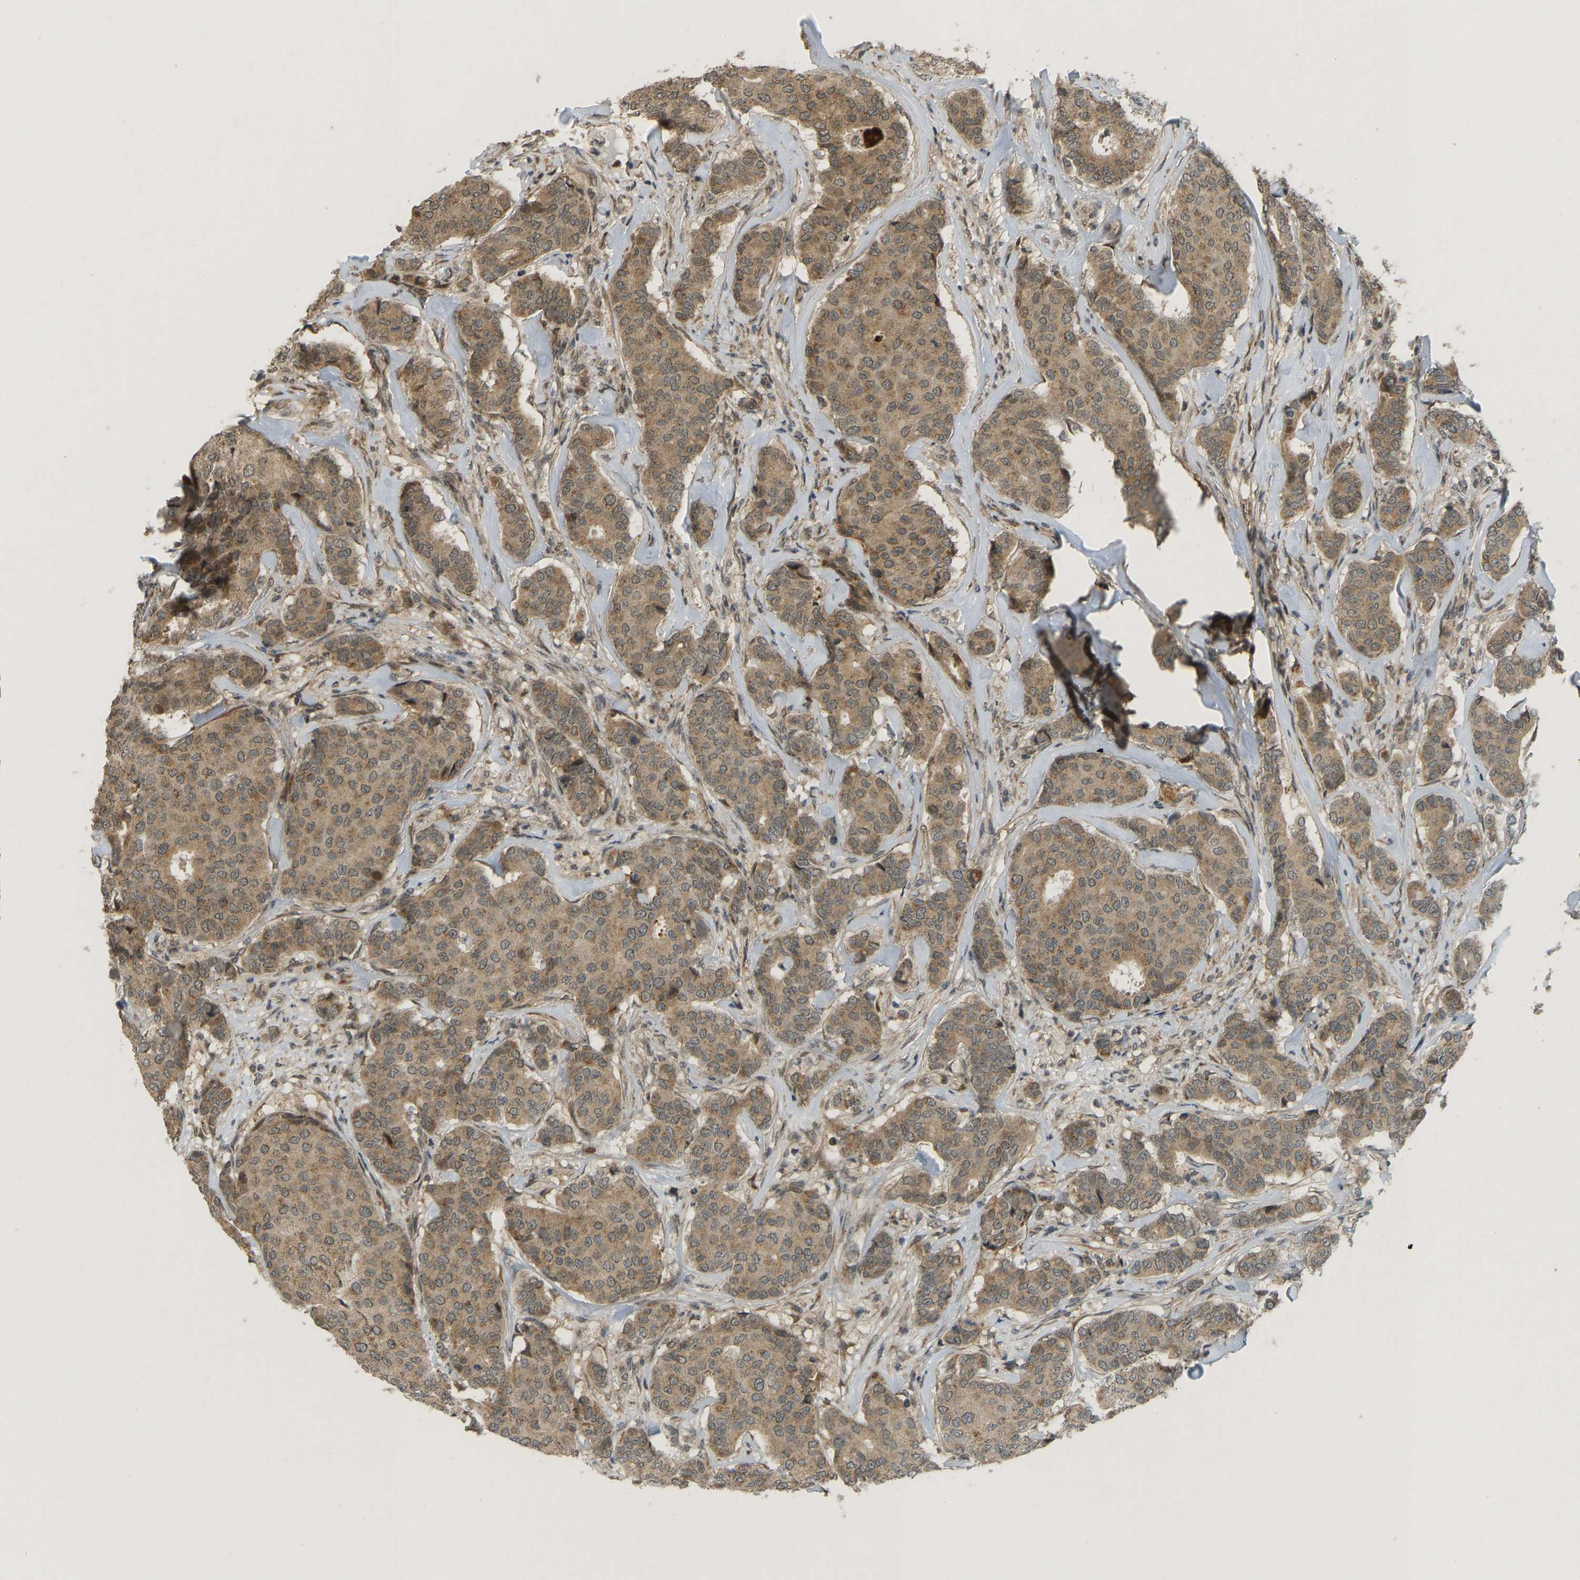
{"staining": {"intensity": "moderate", "quantity": ">75%", "location": "cytoplasmic/membranous"}, "tissue": "breast cancer", "cell_type": "Tumor cells", "image_type": "cancer", "snomed": [{"axis": "morphology", "description": "Duct carcinoma"}, {"axis": "topography", "description": "Breast"}], "caption": "Immunohistochemistry (IHC) image of breast intraductal carcinoma stained for a protein (brown), which demonstrates medium levels of moderate cytoplasmic/membranous staining in approximately >75% of tumor cells.", "gene": "ACADS", "patient": {"sex": "female", "age": 75}}